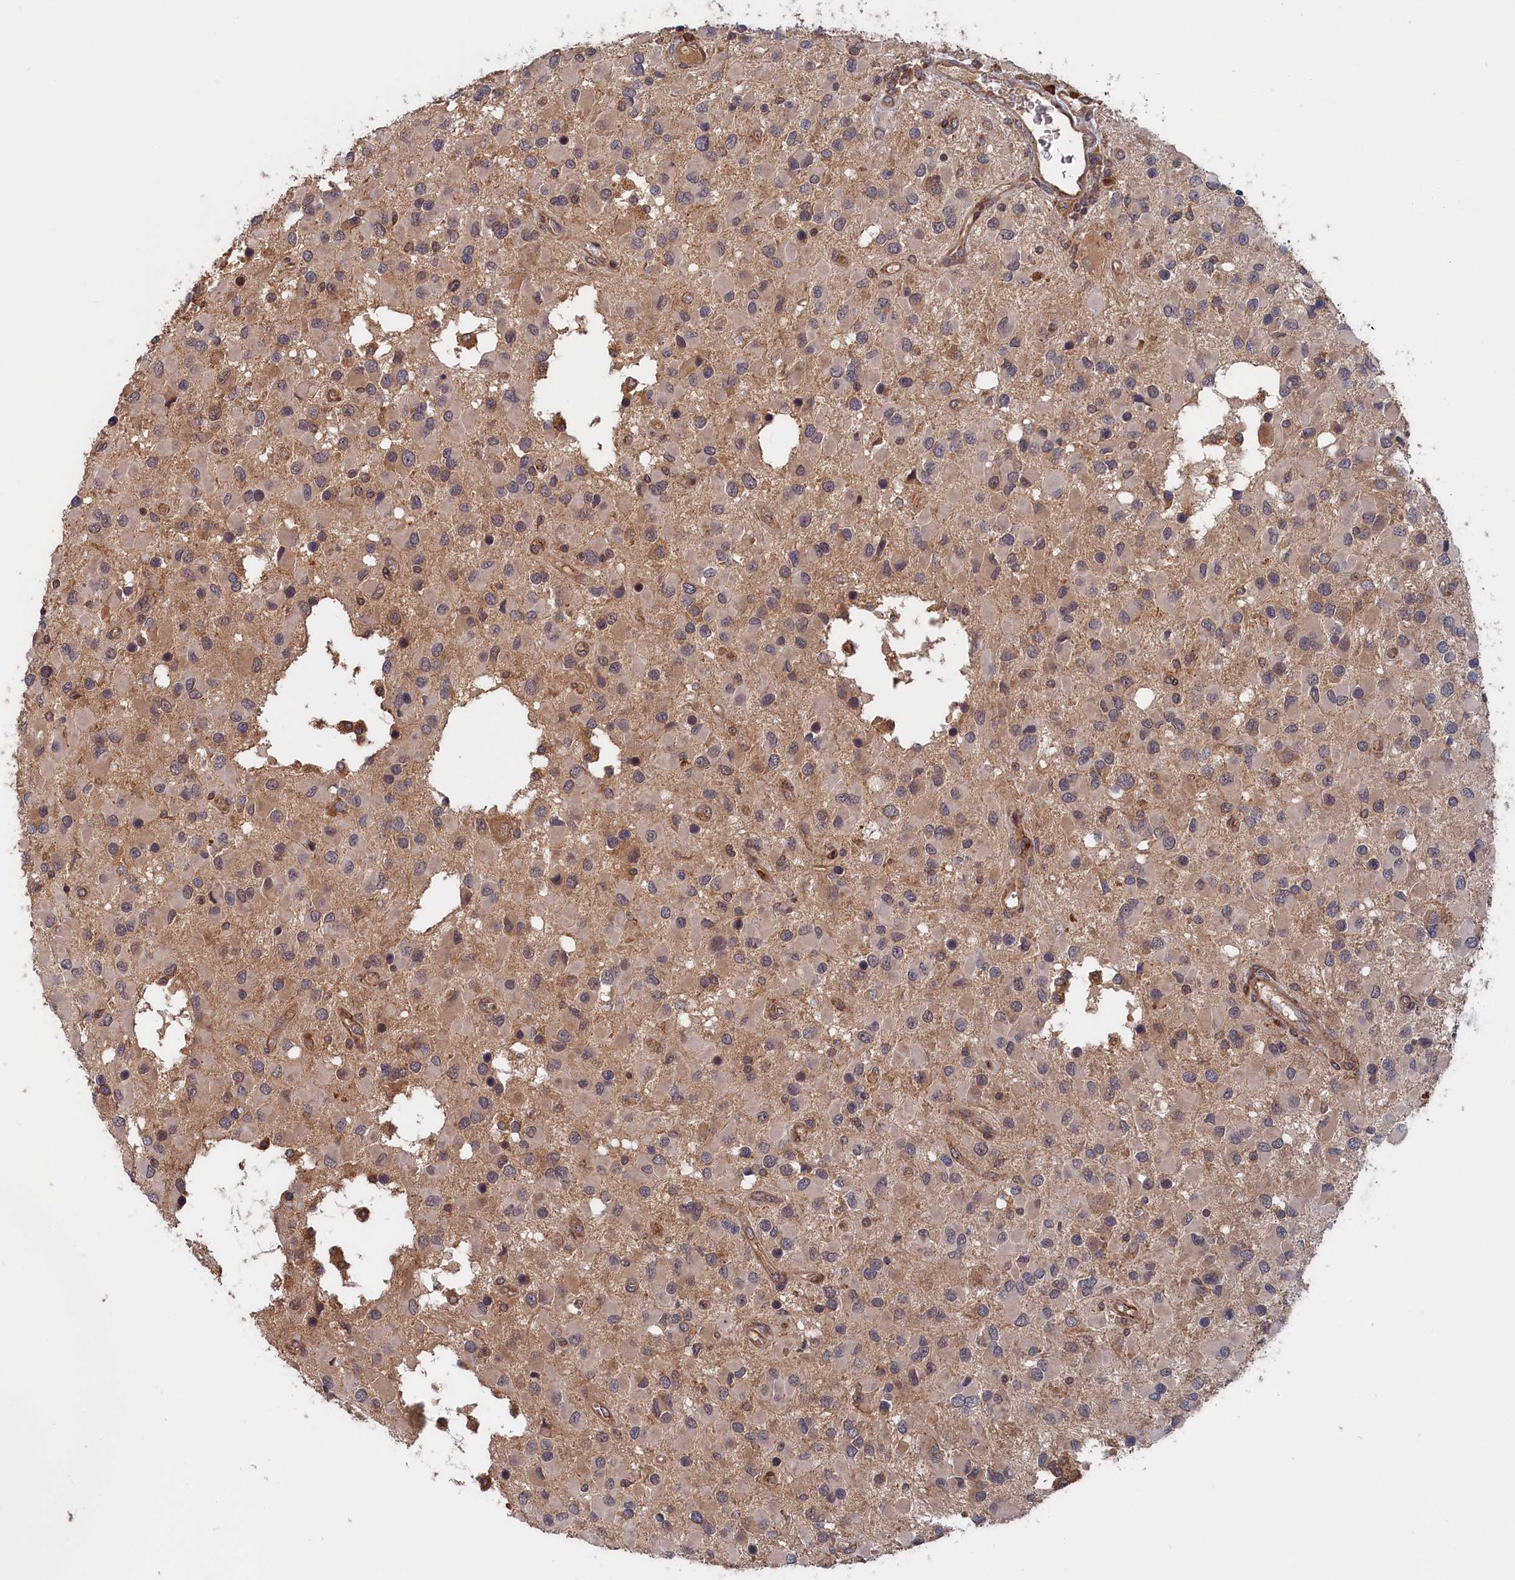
{"staining": {"intensity": "negative", "quantity": "none", "location": "none"}, "tissue": "glioma", "cell_type": "Tumor cells", "image_type": "cancer", "snomed": [{"axis": "morphology", "description": "Glioma, malignant, High grade"}, {"axis": "topography", "description": "Brain"}], "caption": "Immunohistochemical staining of human high-grade glioma (malignant) displays no significant expression in tumor cells. (Brightfield microscopy of DAB immunohistochemistry at high magnification).", "gene": "TRAPPC2L", "patient": {"sex": "male", "age": 53}}